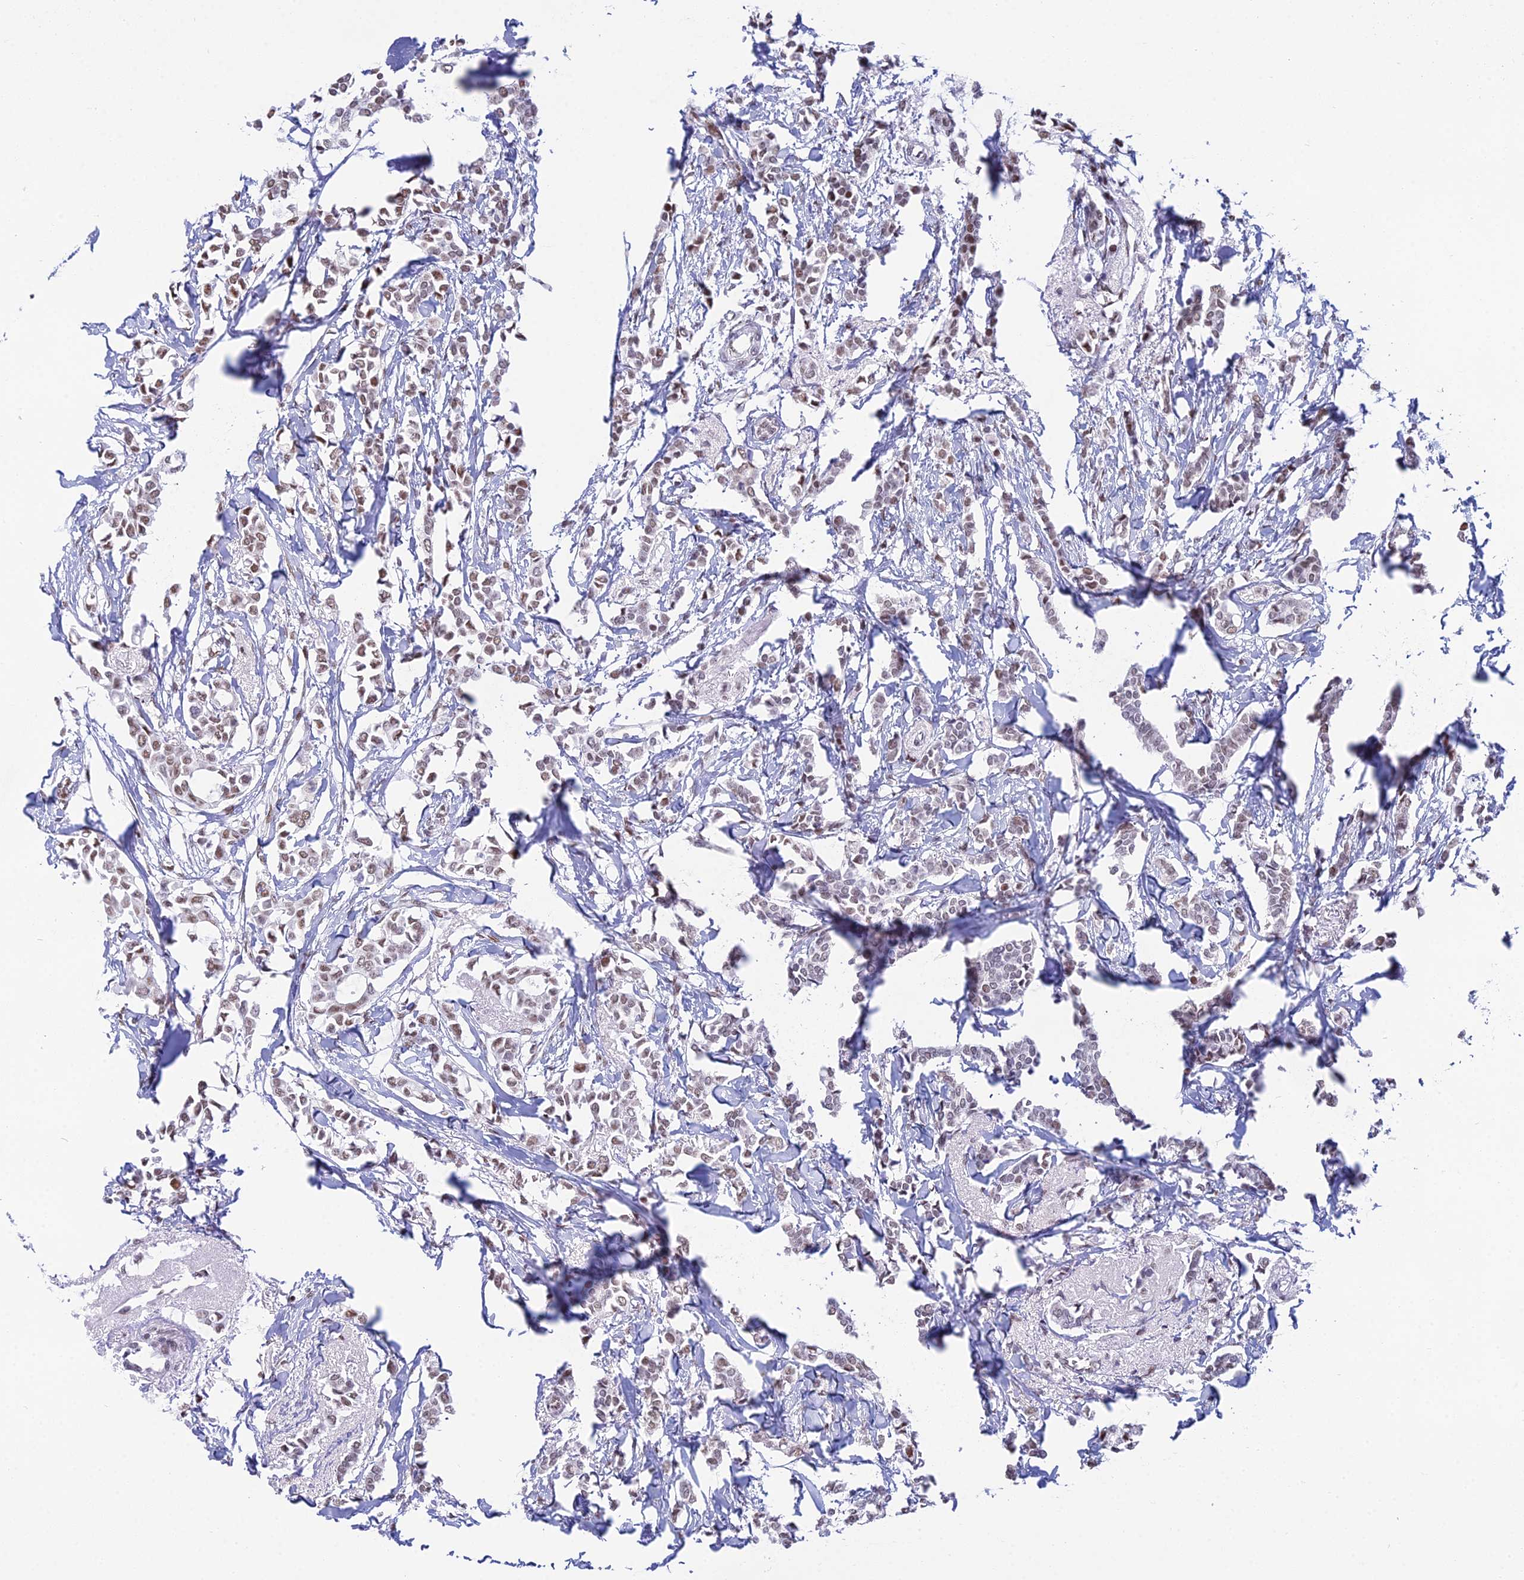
{"staining": {"intensity": "weak", "quantity": ">75%", "location": "nuclear"}, "tissue": "breast cancer", "cell_type": "Tumor cells", "image_type": "cancer", "snomed": [{"axis": "morphology", "description": "Duct carcinoma"}, {"axis": "topography", "description": "Breast"}], "caption": "A brown stain shows weak nuclear positivity of a protein in human breast intraductal carcinoma tumor cells. (DAB = brown stain, brightfield microscopy at high magnification).", "gene": "CDC26", "patient": {"sex": "female", "age": 41}}